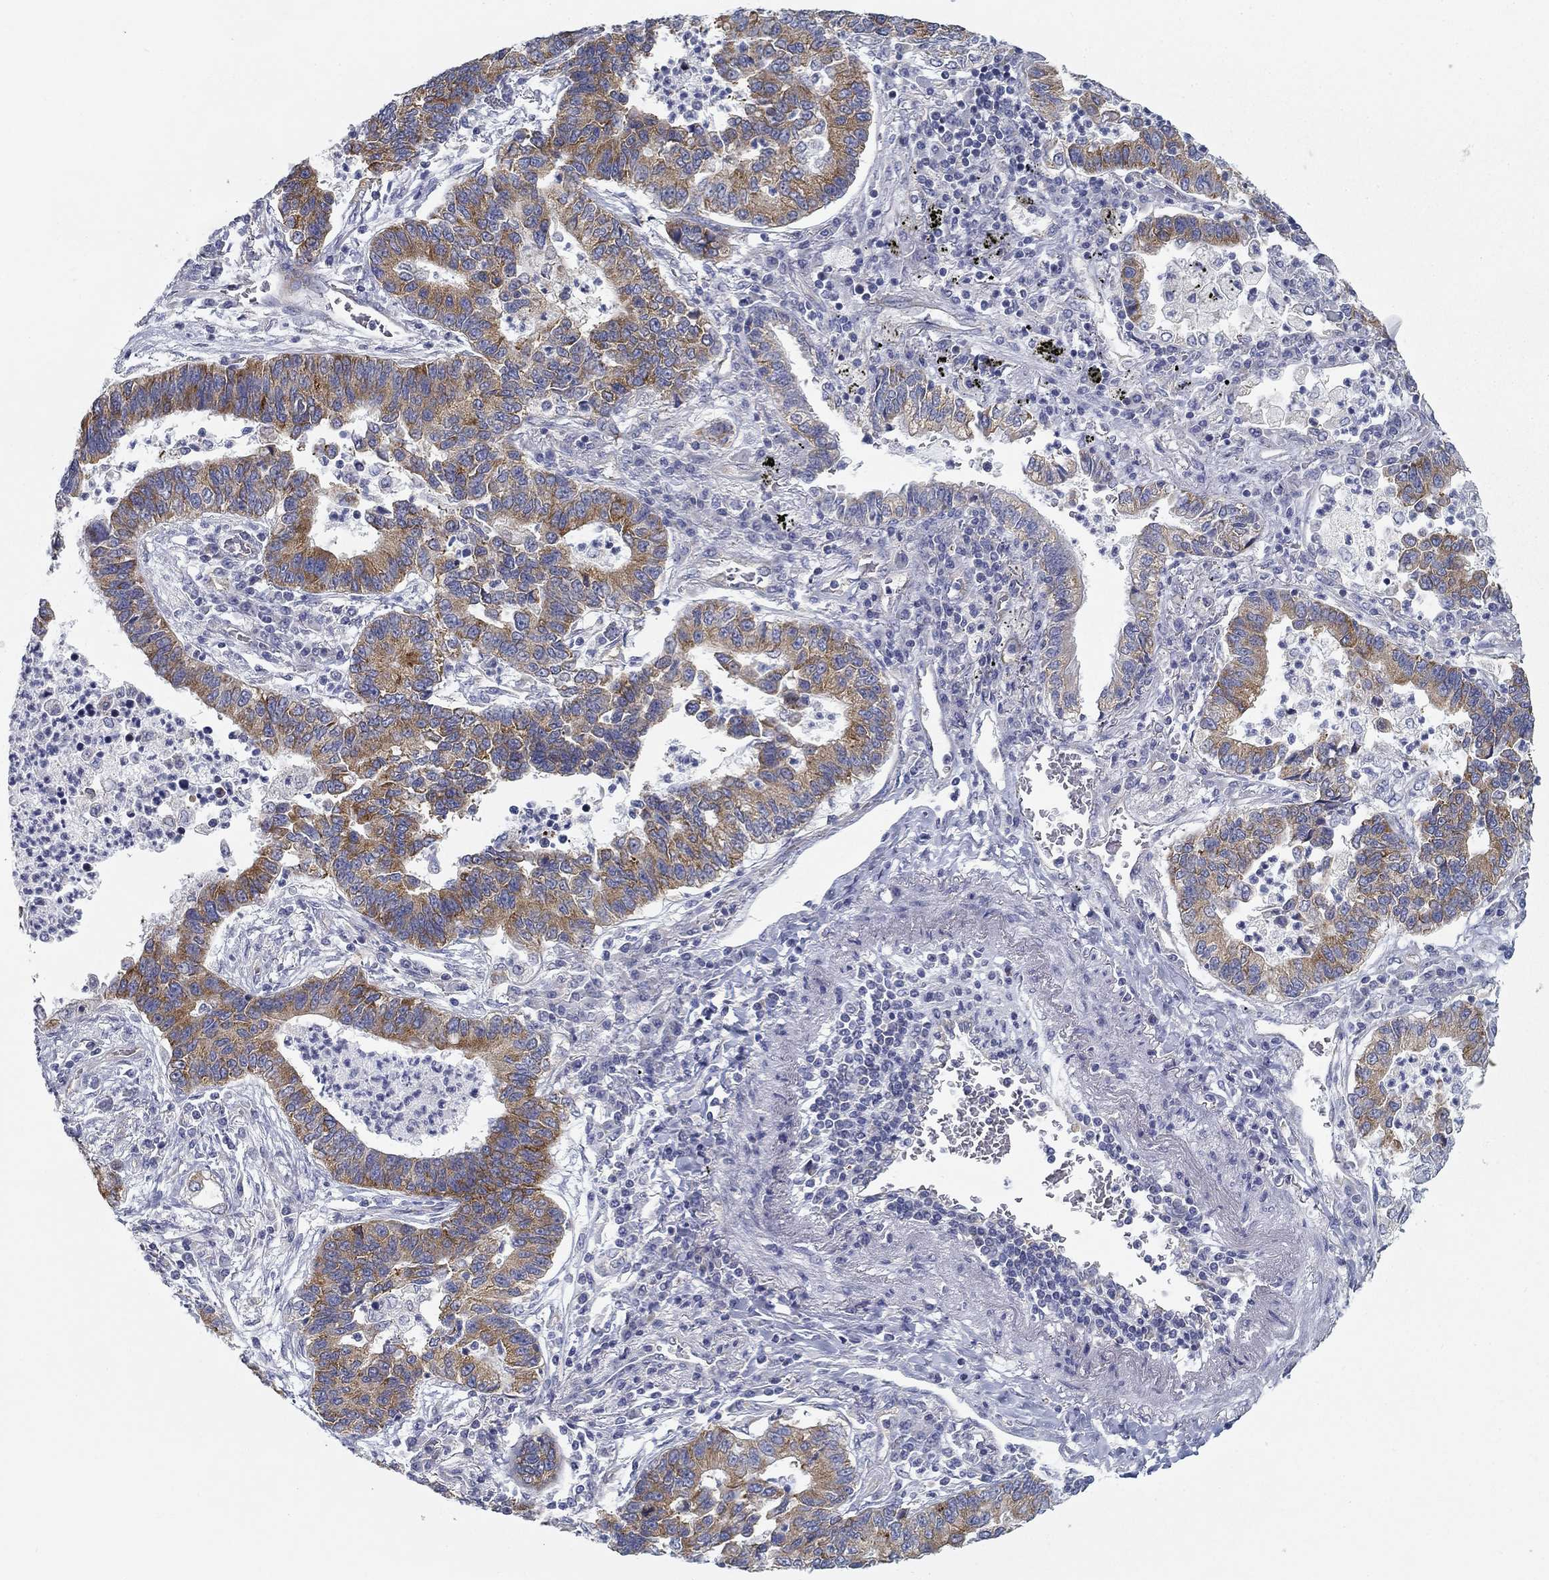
{"staining": {"intensity": "moderate", "quantity": ">75%", "location": "cytoplasmic/membranous"}, "tissue": "lung cancer", "cell_type": "Tumor cells", "image_type": "cancer", "snomed": [{"axis": "morphology", "description": "Adenocarcinoma, NOS"}, {"axis": "topography", "description": "Lung"}], "caption": "Immunohistochemistry of adenocarcinoma (lung) reveals medium levels of moderate cytoplasmic/membranous positivity in approximately >75% of tumor cells. (DAB IHC, brown staining for protein, blue staining for nuclei).", "gene": "FXR1", "patient": {"sex": "female", "age": 57}}